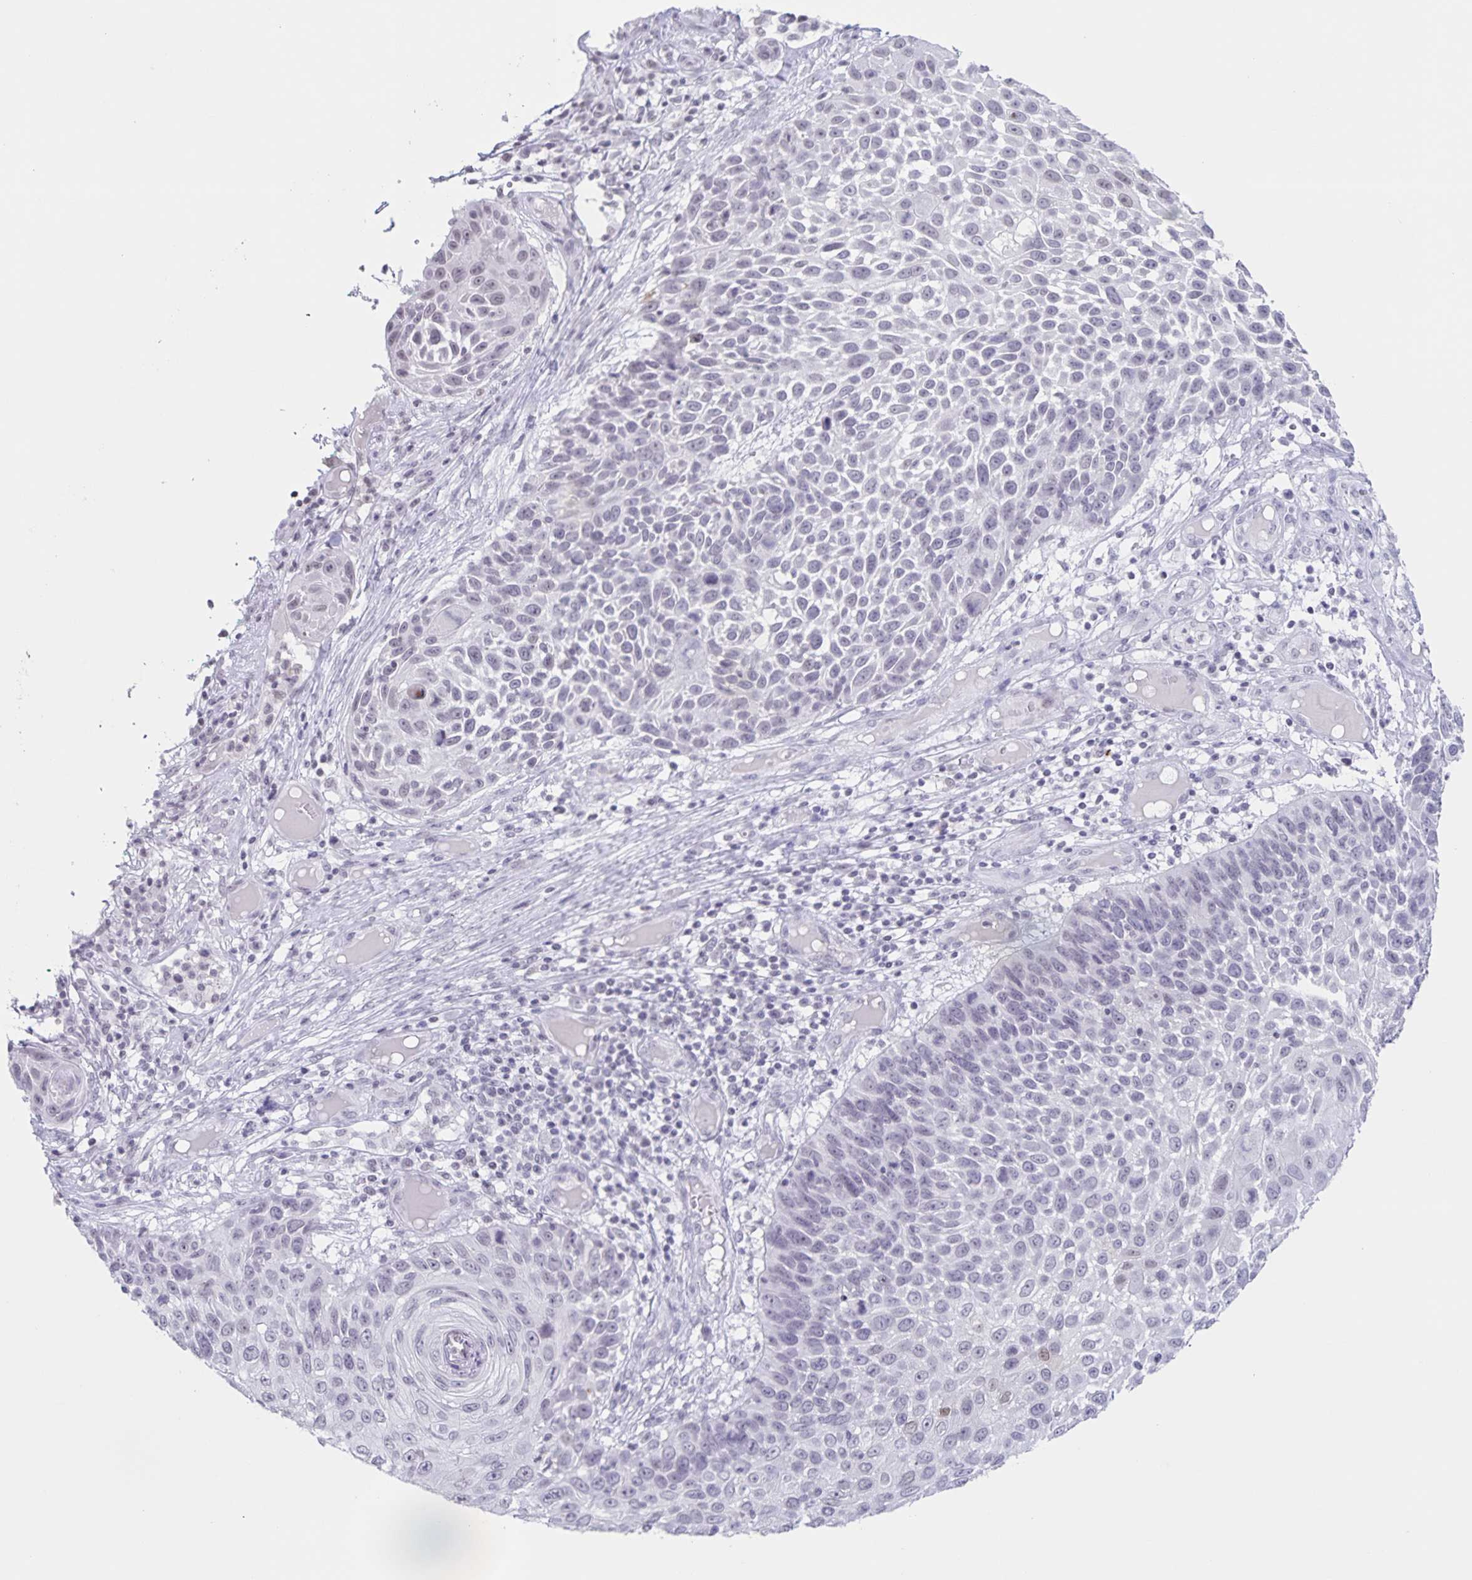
{"staining": {"intensity": "negative", "quantity": "none", "location": "none"}, "tissue": "skin cancer", "cell_type": "Tumor cells", "image_type": "cancer", "snomed": [{"axis": "morphology", "description": "Squamous cell carcinoma, NOS"}, {"axis": "topography", "description": "Skin"}], "caption": "Protein analysis of skin squamous cell carcinoma displays no significant positivity in tumor cells.", "gene": "LCE6A", "patient": {"sex": "male", "age": 92}}